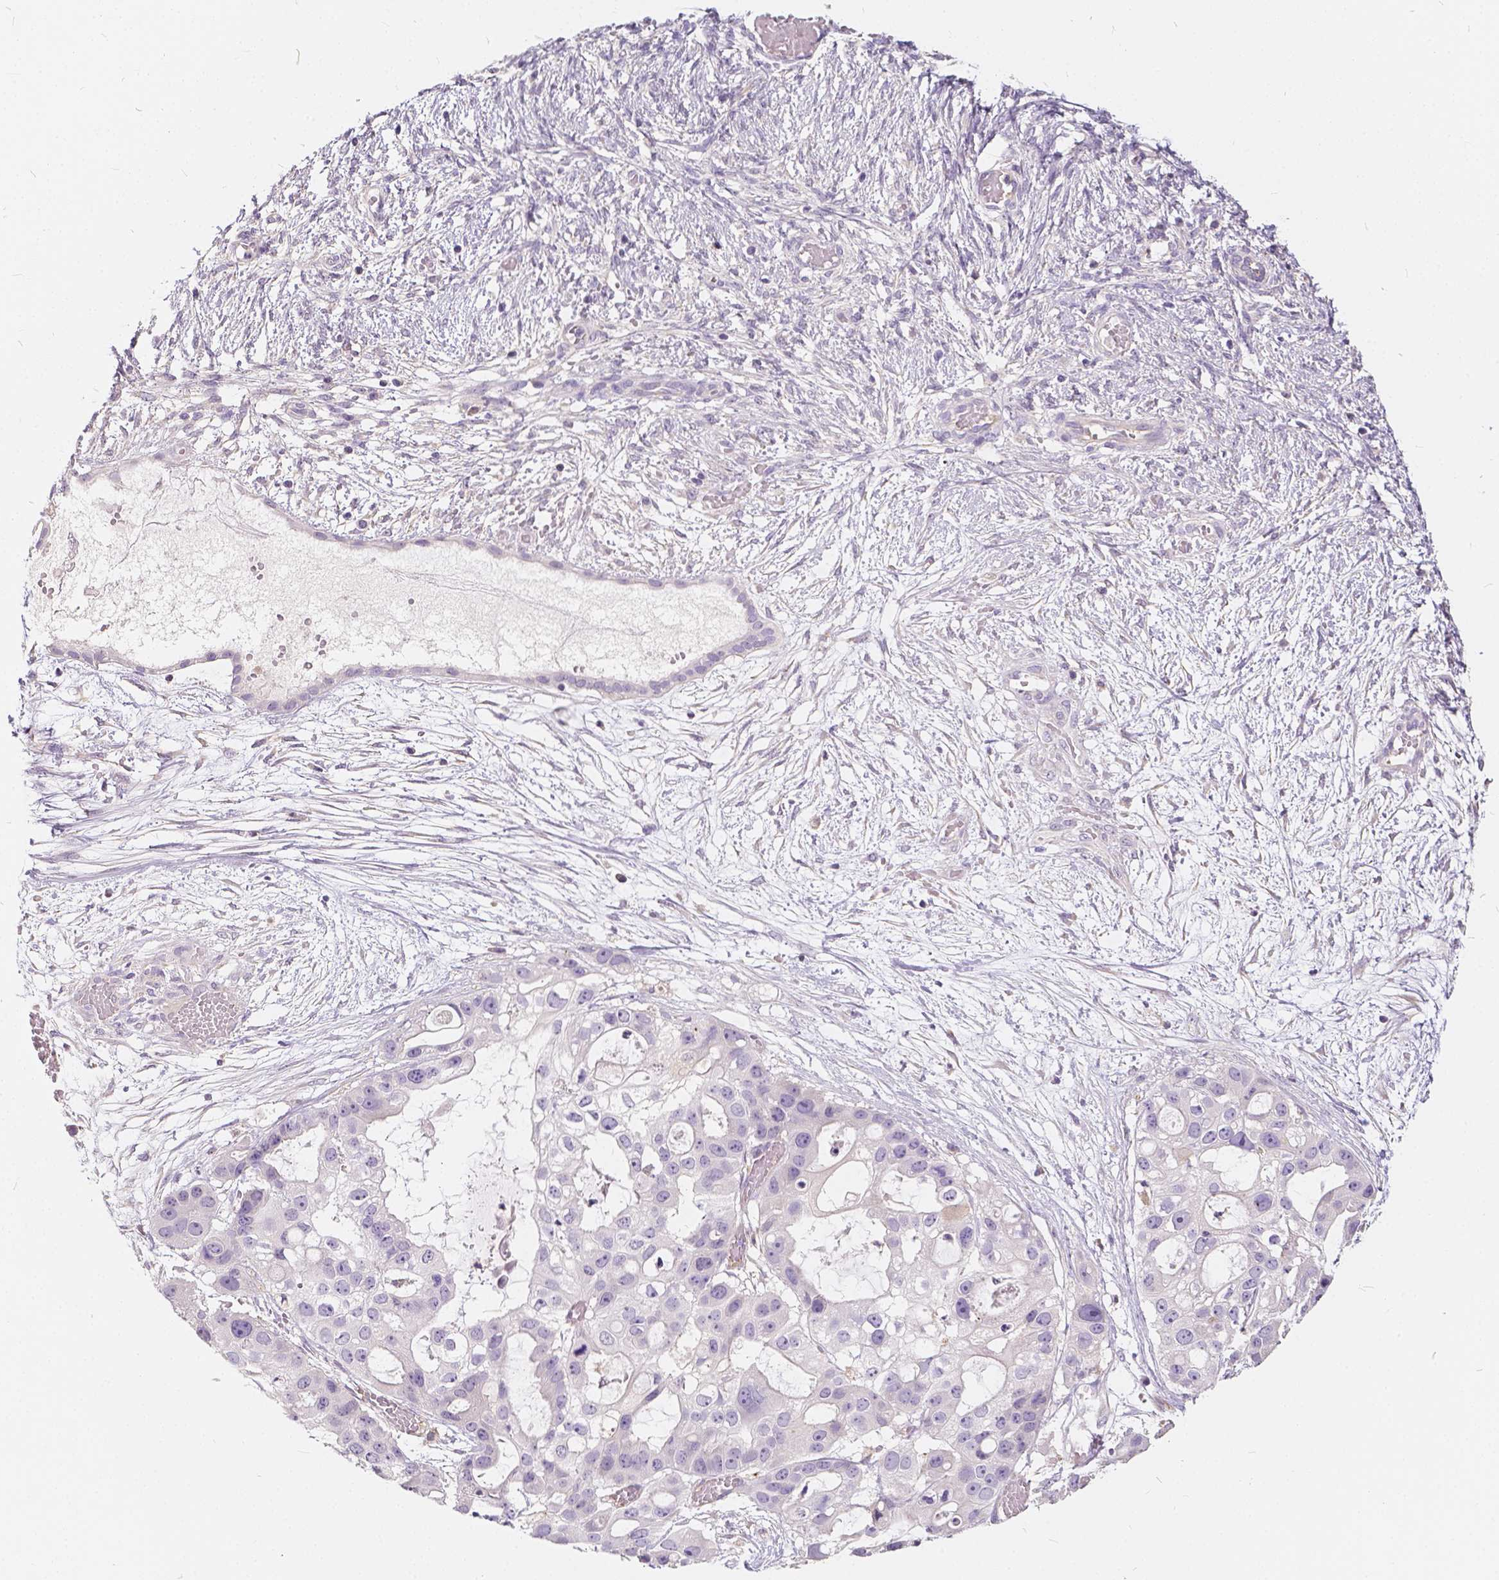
{"staining": {"intensity": "negative", "quantity": "none", "location": "none"}, "tissue": "ovarian cancer", "cell_type": "Tumor cells", "image_type": "cancer", "snomed": [{"axis": "morphology", "description": "Cystadenocarcinoma, serous, NOS"}, {"axis": "topography", "description": "Ovary"}], "caption": "The image reveals no staining of tumor cells in ovarian serous cystadenocarcinoma.", "gene": "KIAA0513", "patient": {"sex": "female", "age": 56}}